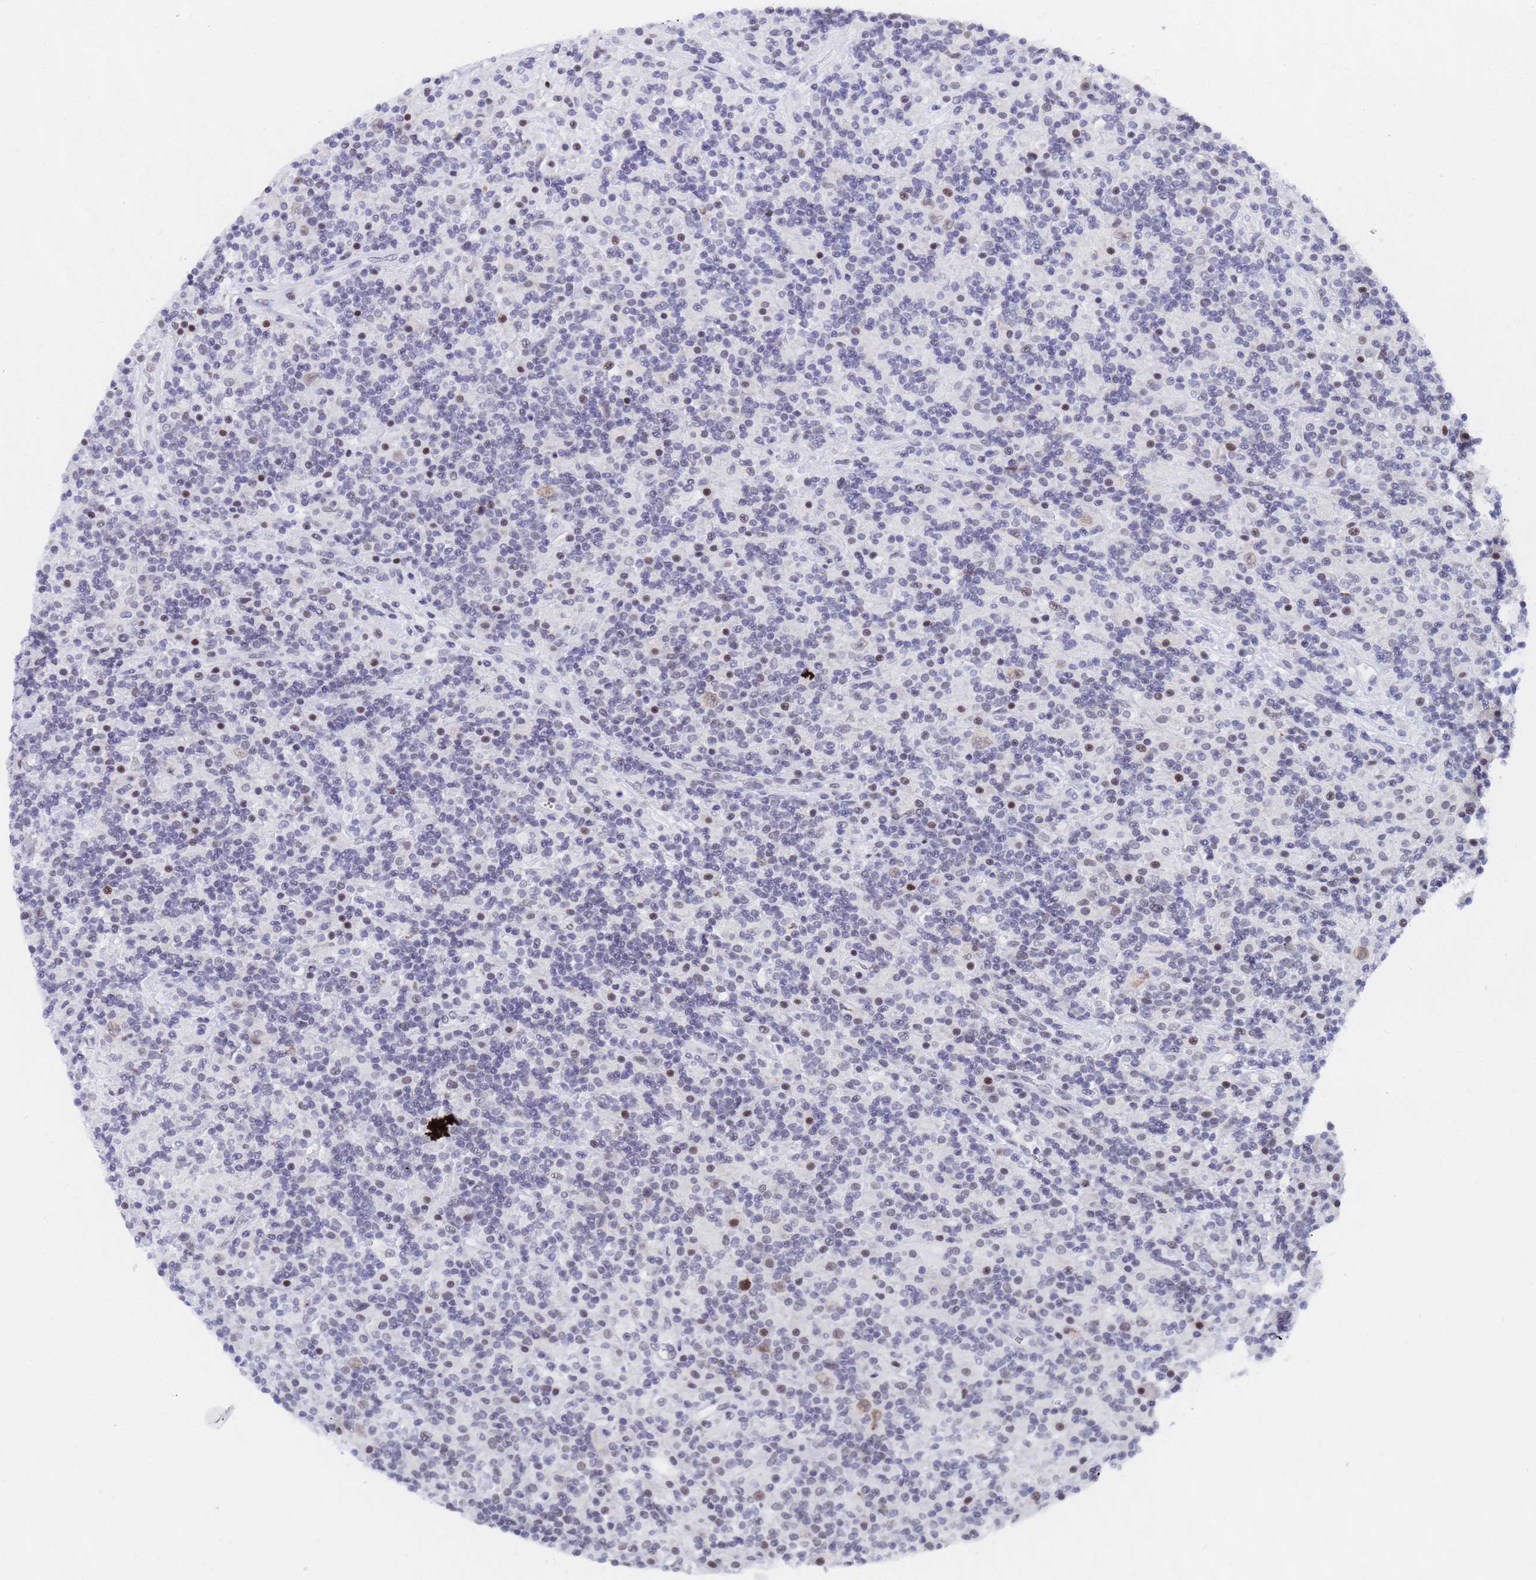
{"staining": {"intensity": "weak", "quantity": ">75%", "location": "cytoplasmic/membranous,nuclear"}, "tissue": "lymphoma", "cell_type": "Tumor cells", "image_type": "cancer", "snomed": [{"axis": "morphology", "description": "Hodgkin's disease, NOS"}, {"axis": "topography", "description": "Lymph node"}], "caption": "Immunohistochemical staining of lymphoma reveals weak cytoplasmic/membranous and nuclear protein positivity in about >75% of tumor cells.", "gene": "CKMT1A", "patient": {"sex": "male", "age": 70}}